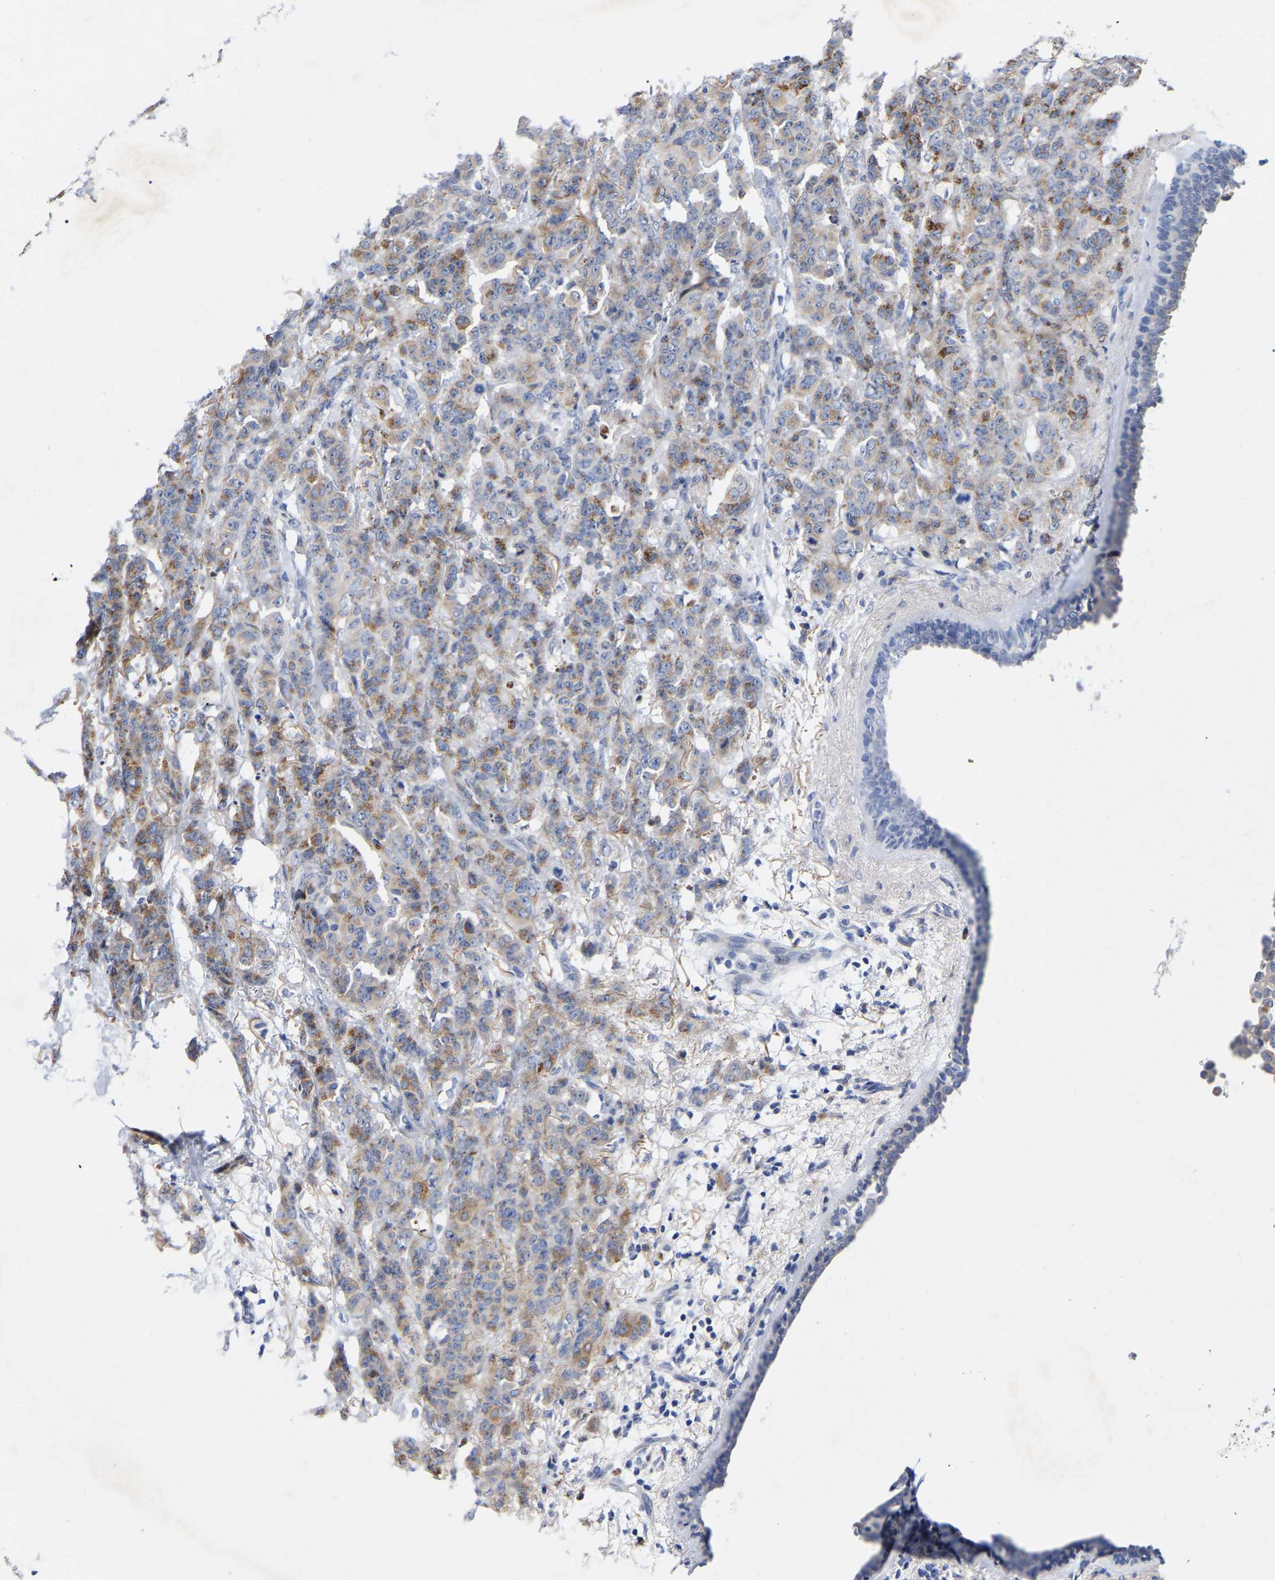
{"staining": {"intensity": "weak", "quantity": ">75%", "location": "cytoplasmic/membranous"}, "tissue": "breast cancer", "cell_type": "Tumor cells", "image_type": "cancer", "snomed": [{"axis": "morphology", "description": "Normal tissue, NOS"}, {"axis": "morphology", "description": "Duct carcinoma"}, {"axis": "topography", "description": "Breast"}], "caption": "About >75% of tumor cells in human breast cancer (invasive ductal carcinoma) reveal weak cytoplasmic/membranous protein expression as visualized by brown immunohistochemical staining.", "gene": "STRIP2", "patient": {"sex": "female", "age": 40}}